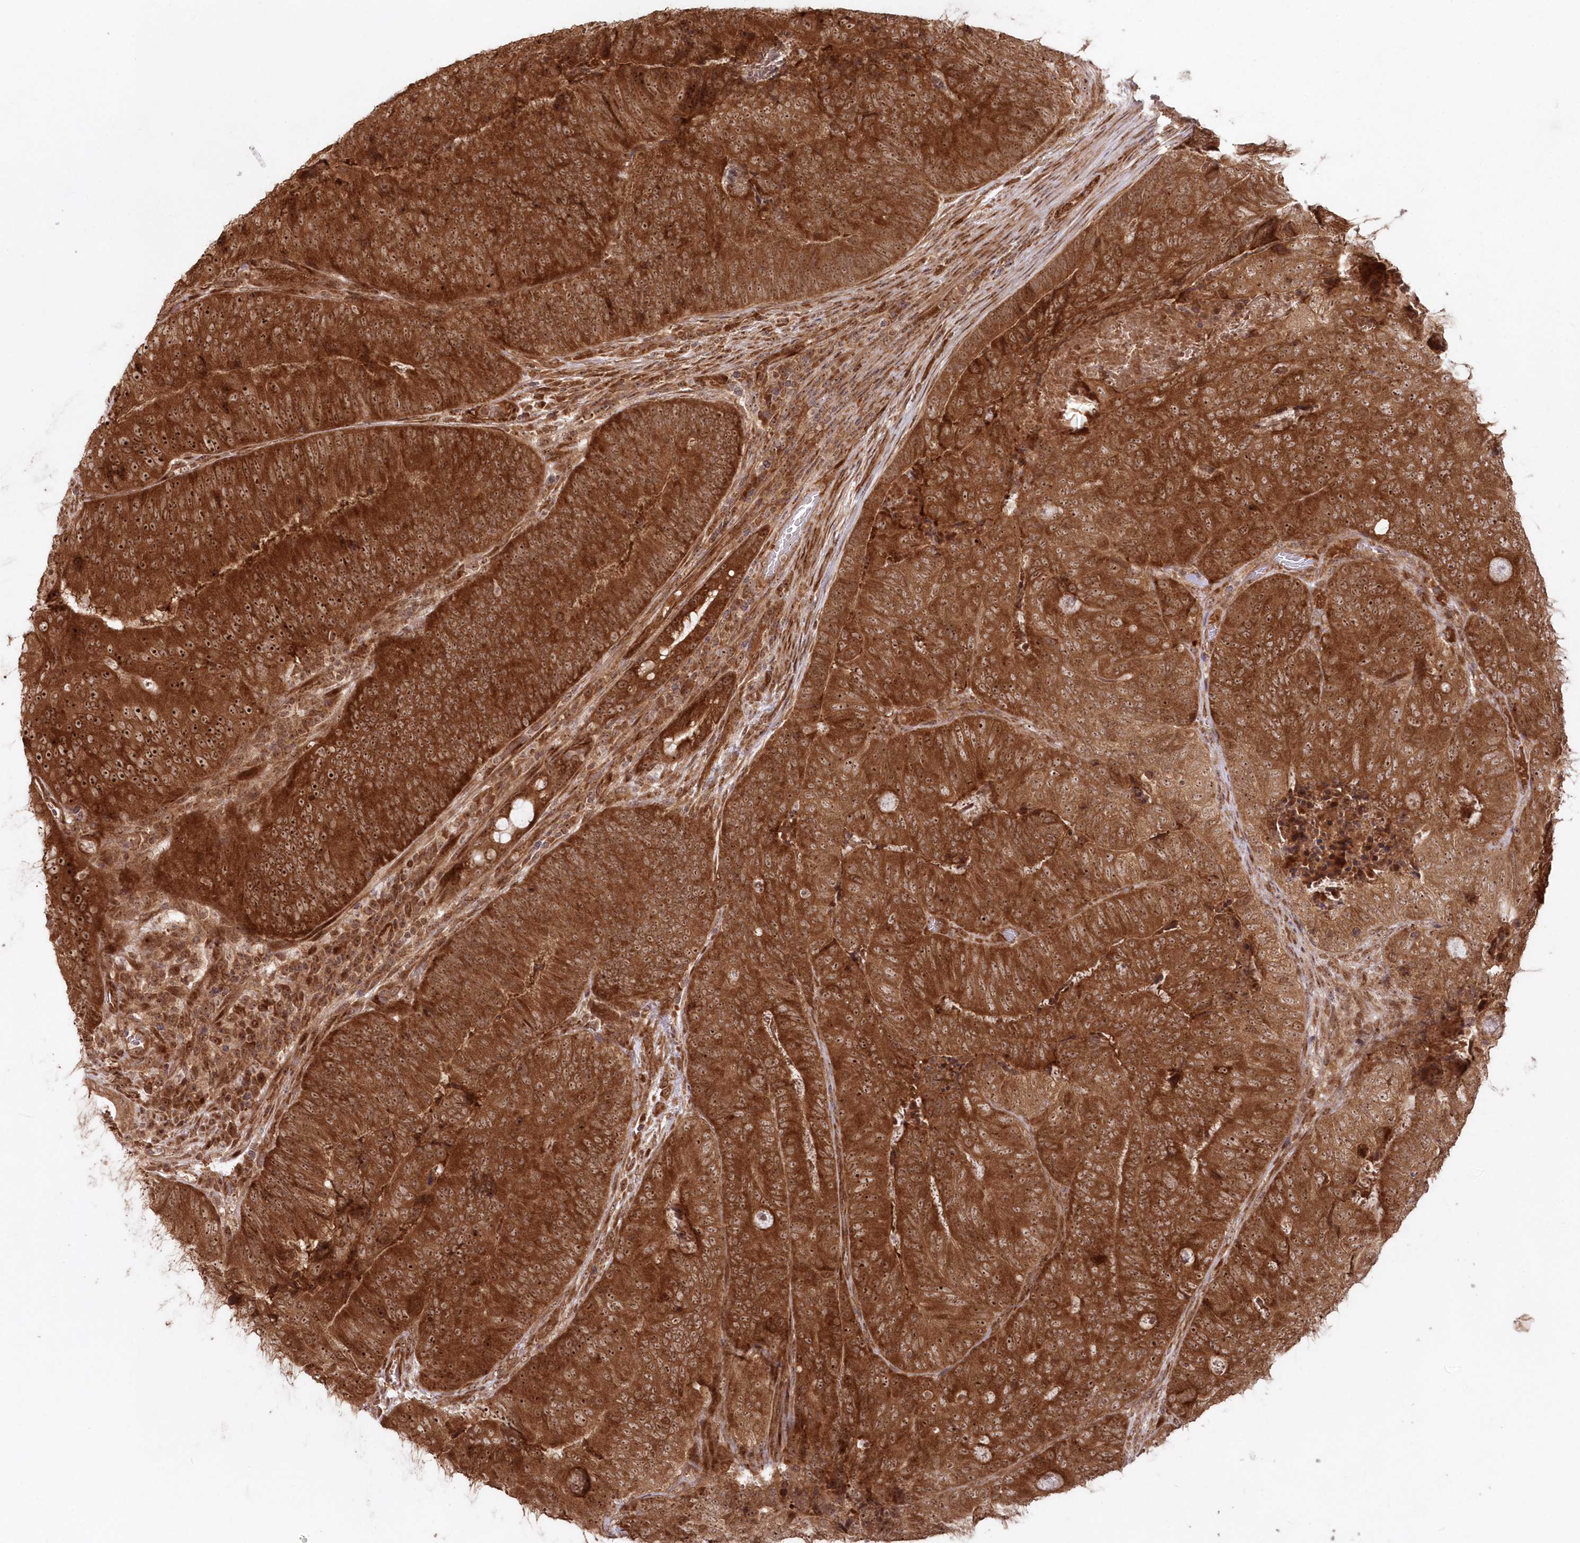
{"staining": {"intensity": "strong", "quantity": ">75%", "location": "cytoplasmic/membranous,nuclear"}, "tissue": "colorectal cancer", "cell_type": "Tumor cells", "image_type": "cancer", "snomed": [{"axis": "morphology", "description": "Adenocarcinoma, NOS"}, {"axis": "topography", "description": "Colon"}], "caption": "Brown immunohistochemical staining in human adenocarcinoma (colorectal) shows strong cytoplasmic/membranous and nuclear staining in approximately >75% of tumor cells.", "gene": "SERINC1", "patient": {"sex": "female", "age": 67}}